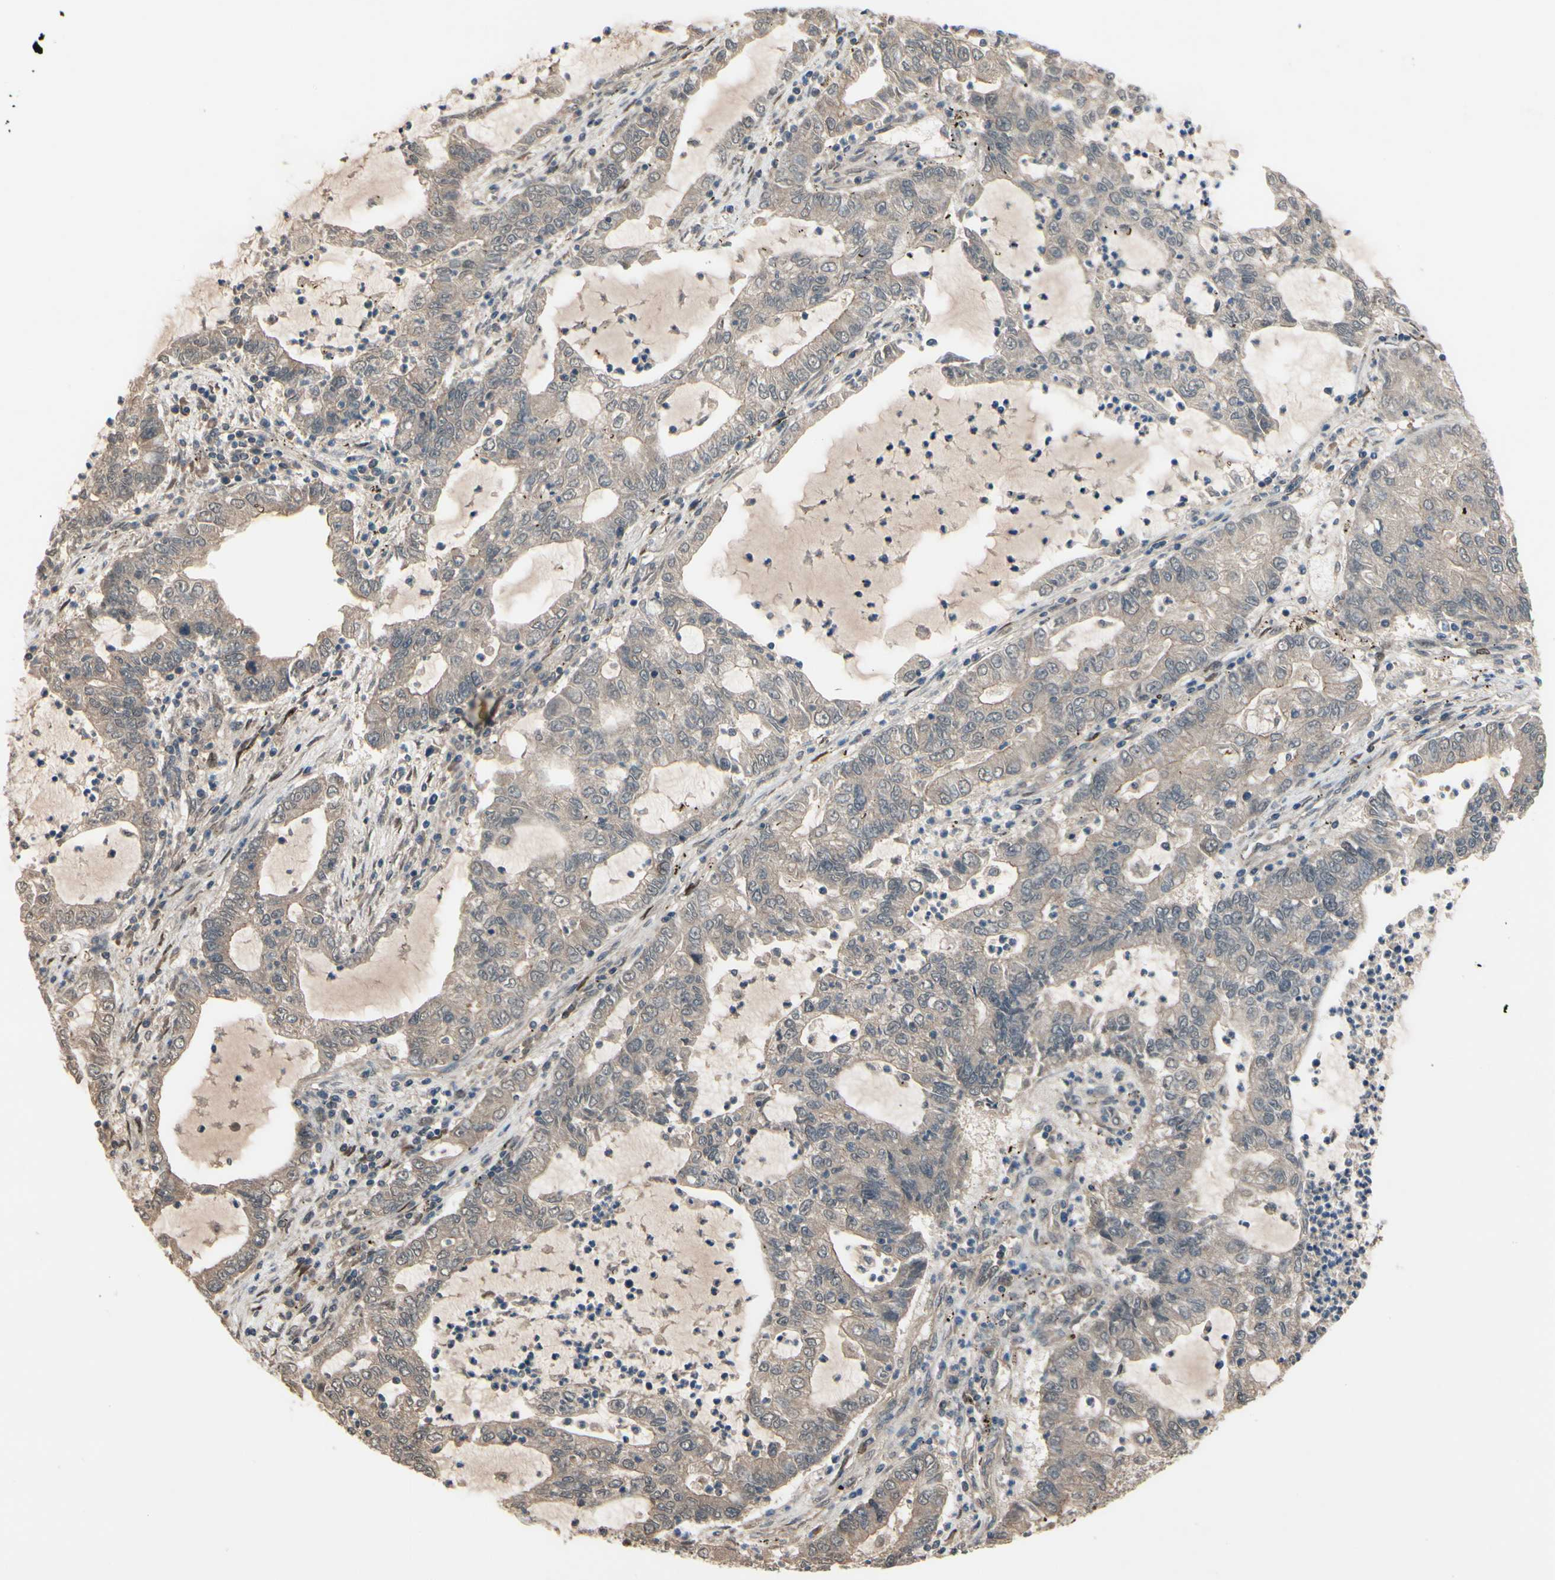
{"staining": {"intensity": "weak", "quantity": "25%-75%", "location": "cytoplasmic/membranous"}, "tissue": "lung cancer", "cell_type": "Tumor cells", "image_type": "cancer", "snomed": [{"axis": "morphology", "description": "Adenocarcinoma, NOS"}, {"axis": "topography", "description": "Lung"}], "caption": "The photomicrograph reveals staining of adenocarcinoma (lung), revealing weak cytoplasmic/membranous protein staining (brown color) within tumor cells.", "gene": "ICAM5", "patient": {"sex": "female", "age": 51}}